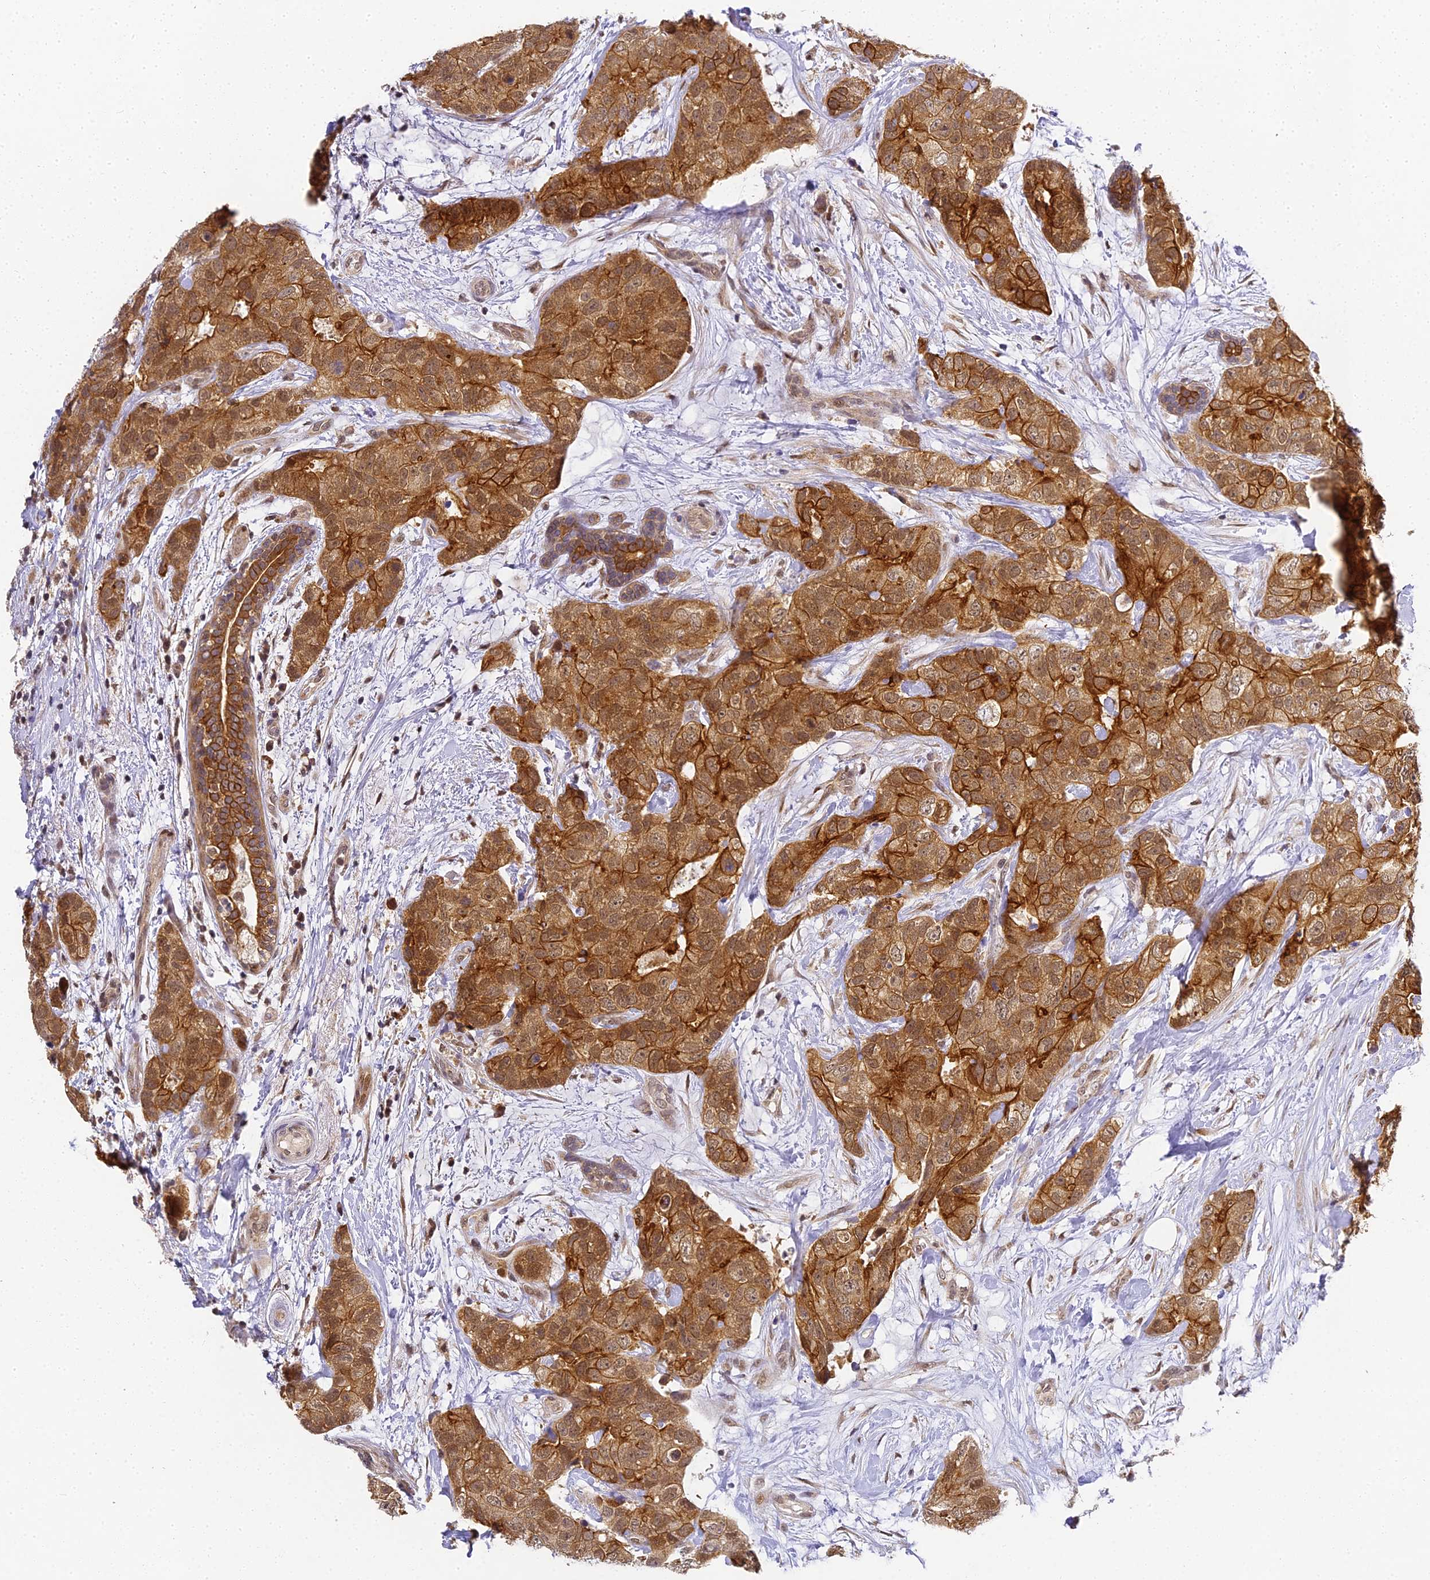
{"staining": {"intensity": "strong", "quantity": ">75%", "location": "cytoplasmic/membranous"}, "tissue": "breast cancer", "cell_type": "Tumor cells", "image_type": "cancer", "snomed": [{"axis": "morphology", "description": "Duct carcinoma"}, {"axis": "topography", "description": "Breast"}], "caption": "A brown stain labels strong cytoplasmic/membranous positivity of a protein in breast cancer tumor cells.", "gene": "DNAAF10", "patient": {"sex": "female", "age": 62}}